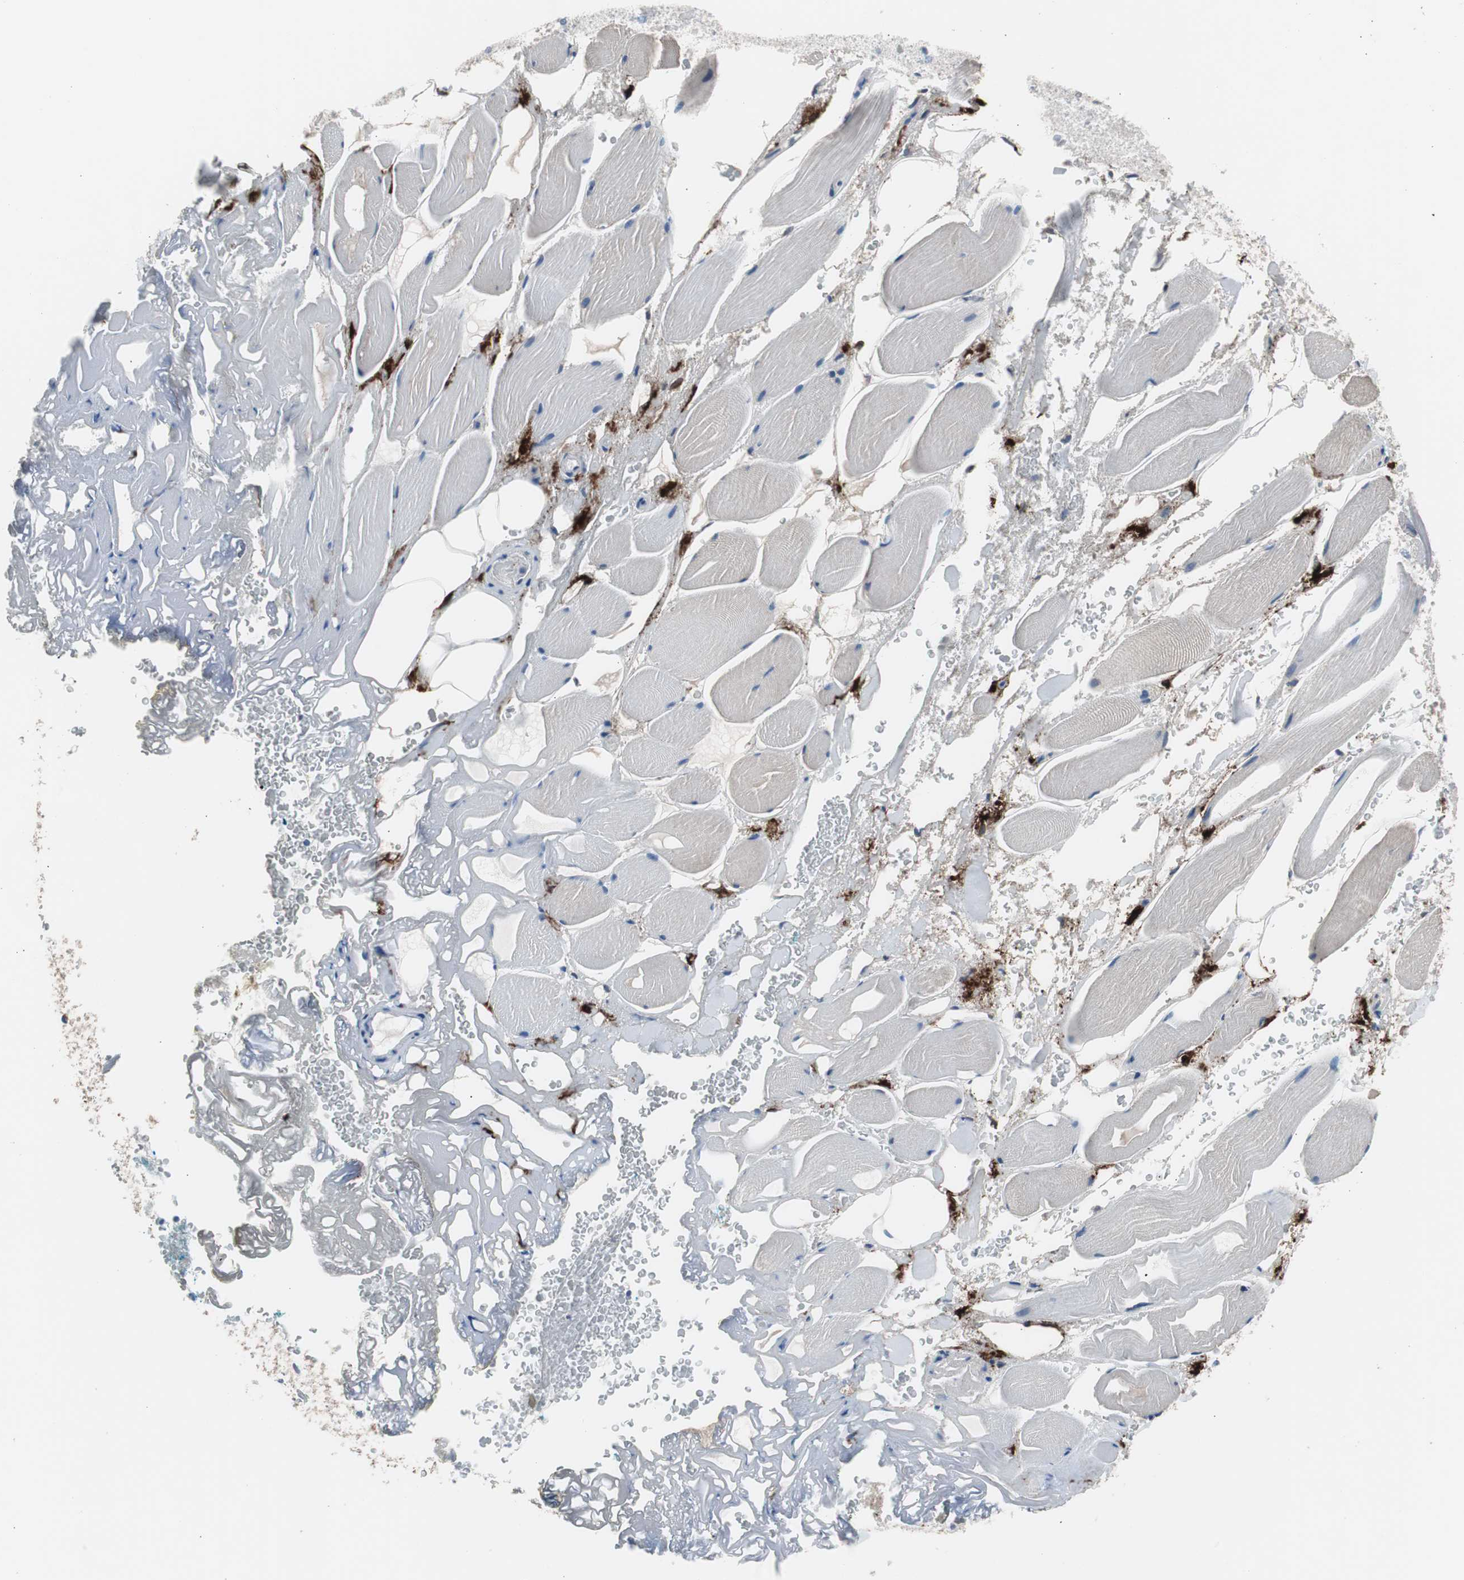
{"staining": {"intensity": "negative", "quantity": "none", "location": "none"}, "tissue": "adipose tissue", "cell_type": "Adipocytes", "image_type": "normal", "snomed": [{"axis": "morphology", "description": "Normal tissue, NOS"}, {"axis": "topography", "description": "Soft tissue"}, {"axis": "topography", "description": "Peripheral nerve tissue"}], "caption": "Immunohistochemistry of normal adipose tissue shows no positivity in adipocytes.", "gene": "FCGR2B", "patient": {"sex": "female", "age": 71}}